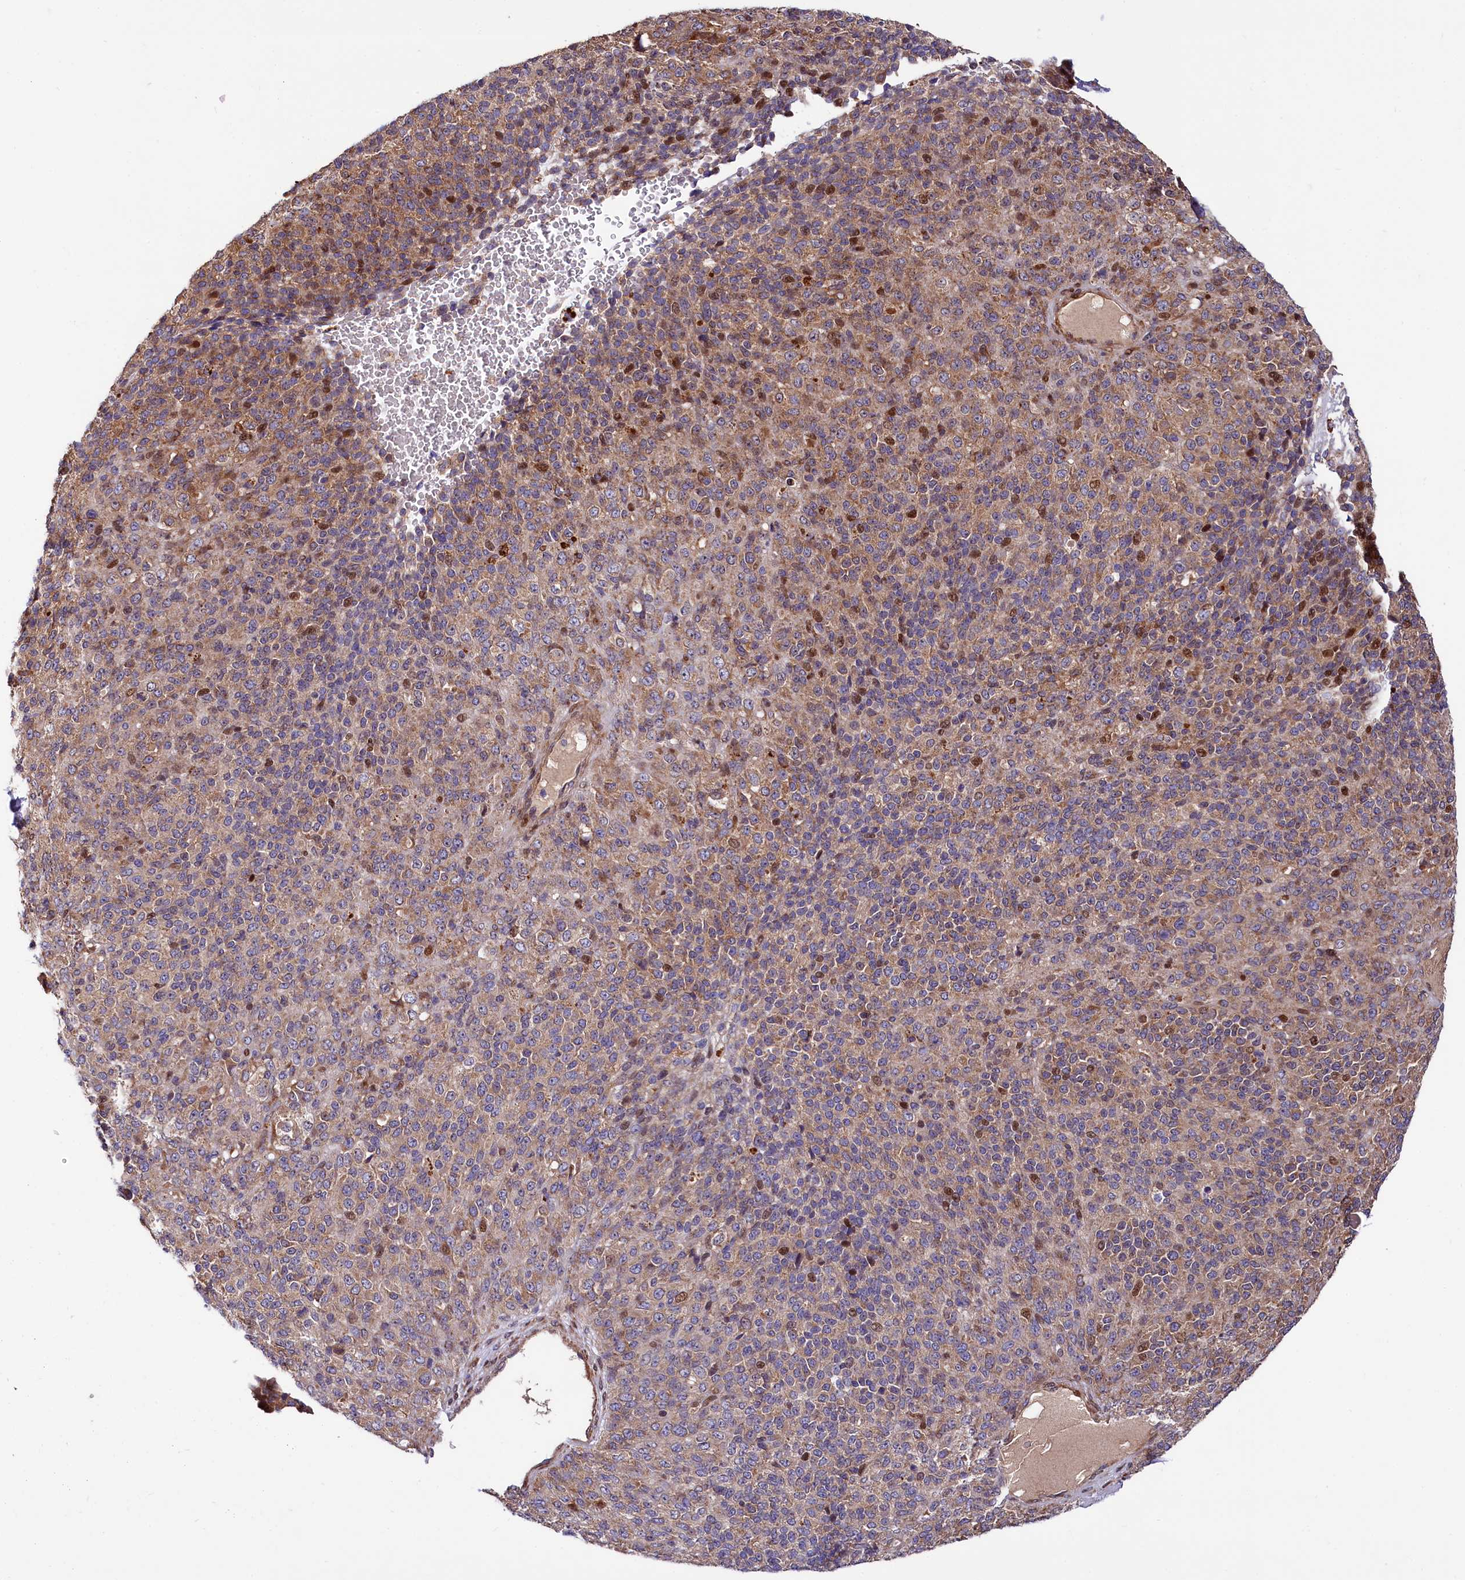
{"staining": {"intensity": "moderate", "quantity": "25%-75%", "location": "cytoplasmic/membranous,nuclear"}, "tissue": "melanoma", "cell_type": "Tumor cells", "image_type": "cancer", "snomed": [{"axis": "morphology", "description": "Malignant melanoma, Metastatic site"}, {"axis": "topography", "description": "Brain"}], "caption": "An IHC image of tumor tissue is shown. Protein staining in brown shows moderate cytoplasmic/membranous and nuclear positivity in malignant melanoma (metastatic site) within tumor cells.", "gene": "PDZRN3", "patient": {"sex": "female", "age": 56}}